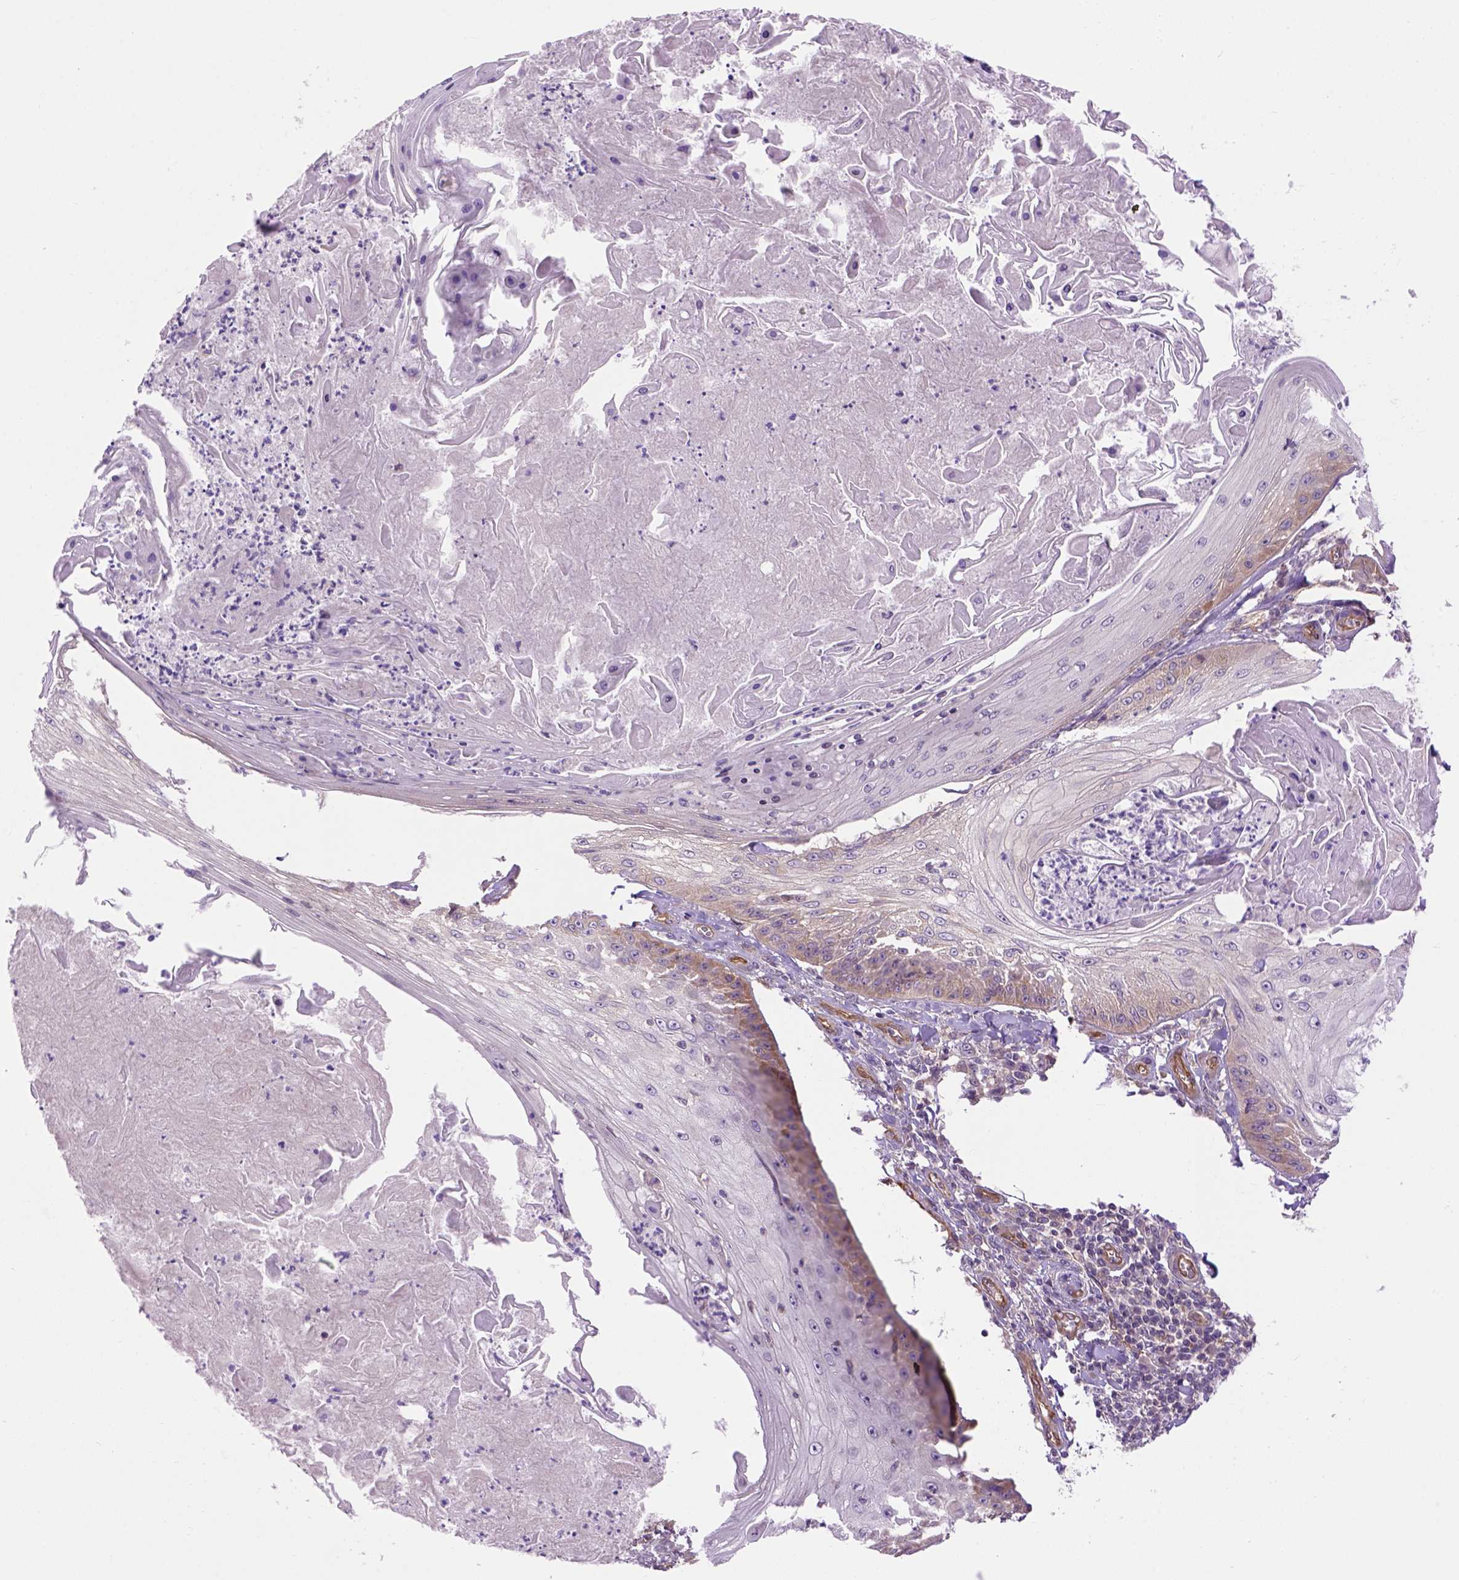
{"staining": {"intensity": "moderate", "quantity": "<25%", "location": "cytoplasmic/membranous"}, "tissue": "skin cancer", "cell_type": "Tumor cells", "image_type": "cancer", "snomed": [{"axis": "morphology", "description": "Squamous cell carcinoma, NOS"}, {"axis": "topography", "description": "Skin"}], "caption": "Tumor cells exhibit low levels of moderate cytoplasmic/membranous expression in about <25% of cells in human skin squamous cell carcinoma. (IHC, brightfield microscopy, high magnification).", "gene": "CASKIN2", "patient": {"sex": "male", "age": 70}}